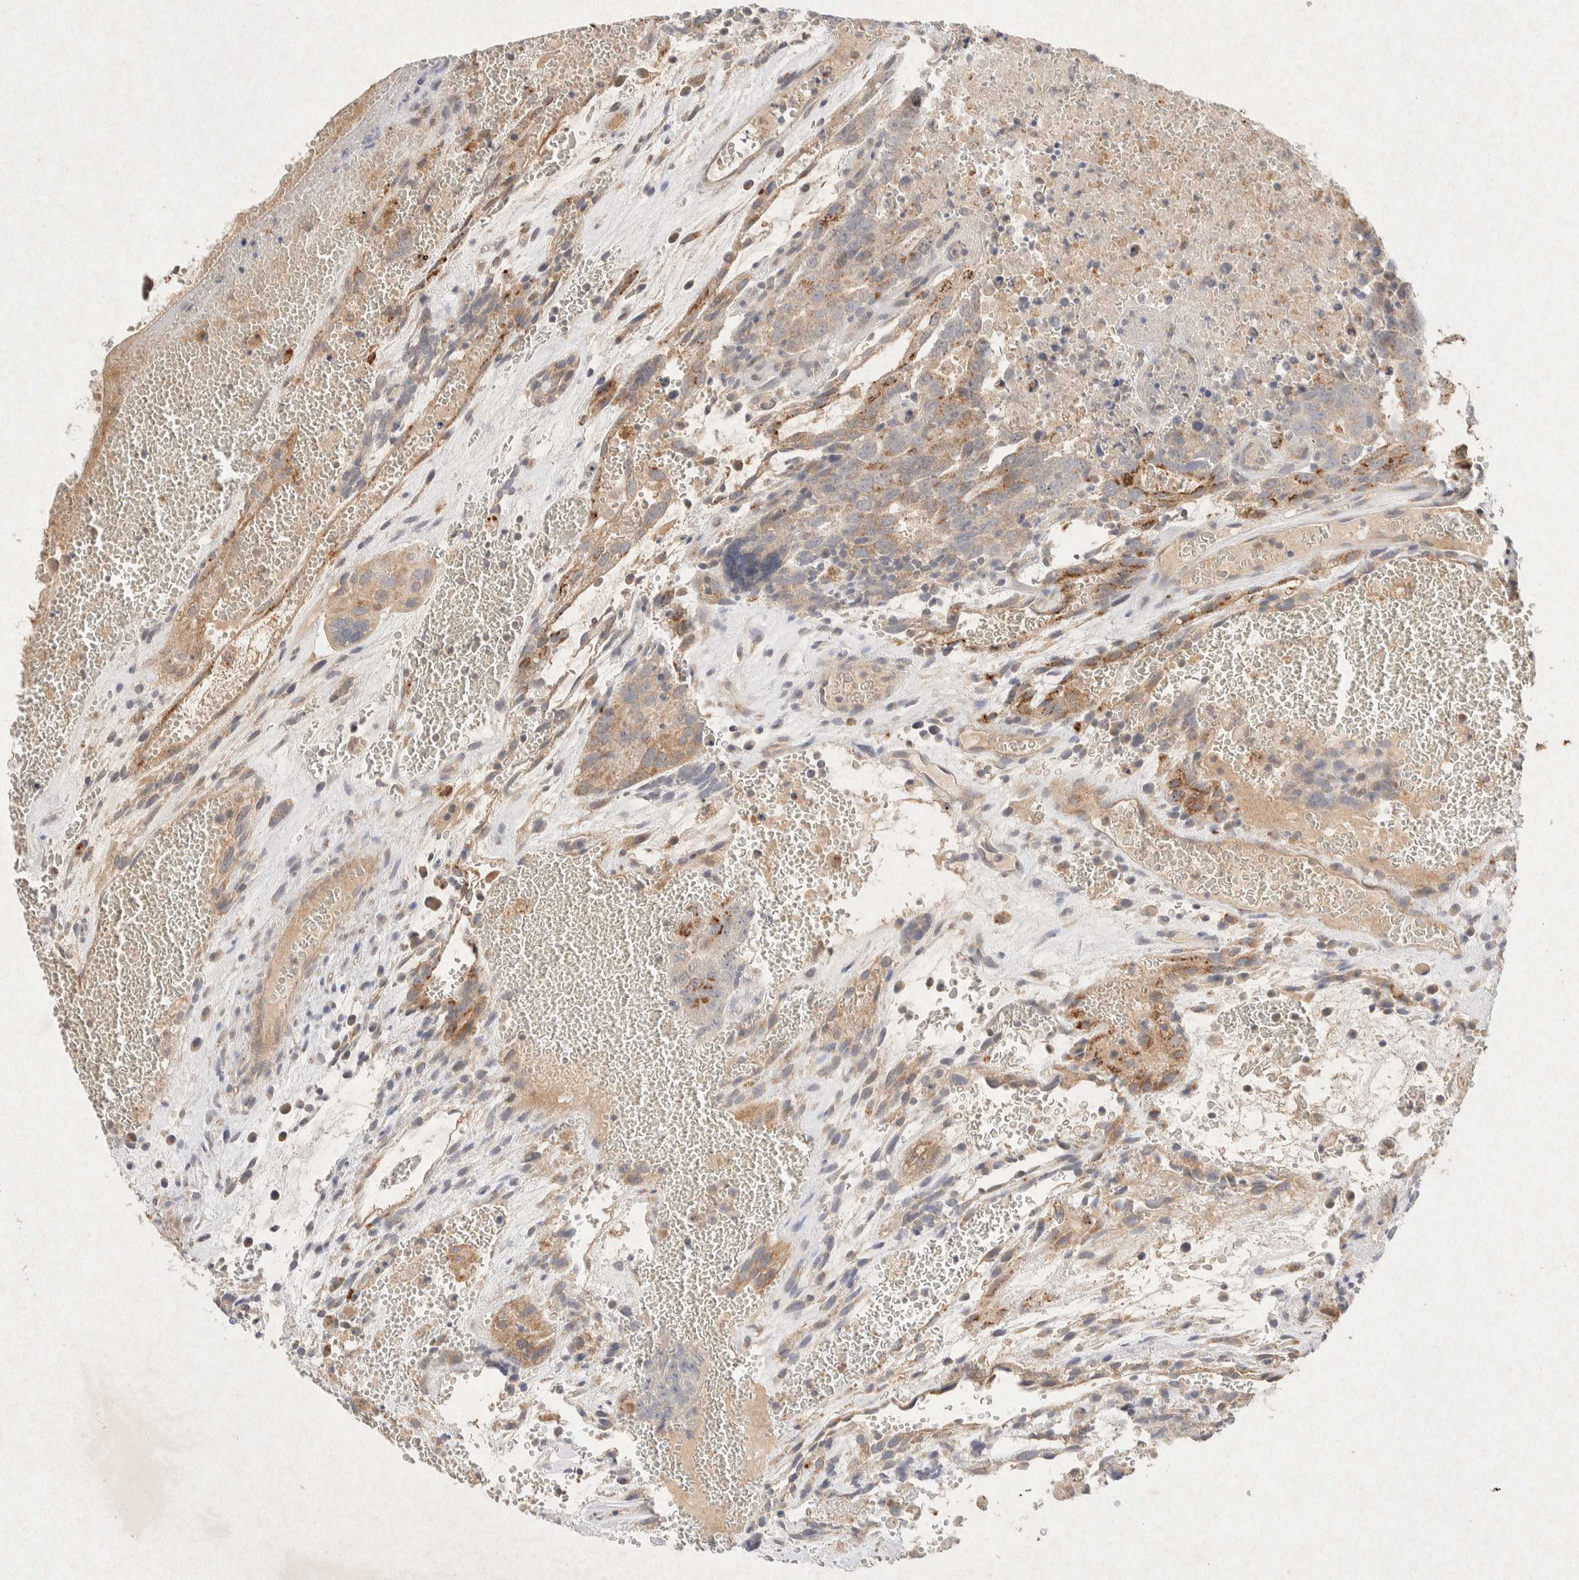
{"staining": {"intensity": "weak", "quantity": ">75%", "location": "cytoplasmic/membranous"}, "tissue": "testis cancer", "cell_type": "Tumor cells", "image_type": "cancer", "snomed": [{"axis": "morphology", "description": "Seminoma, NOS"}, {"axis": "morphology", "description": "Carcinoma, Embryonal, NOS"}, {"axis": "topography", "description": "Testis"}], "caption": "Brown immunohistochemical staining in embryonal carcinoma (testis) displays weak cytoplasmic/membranous expression in approximately >75% of tumor cells.", "gene": "GNAI1", "patient": {"sex": "male", "age": 52}}